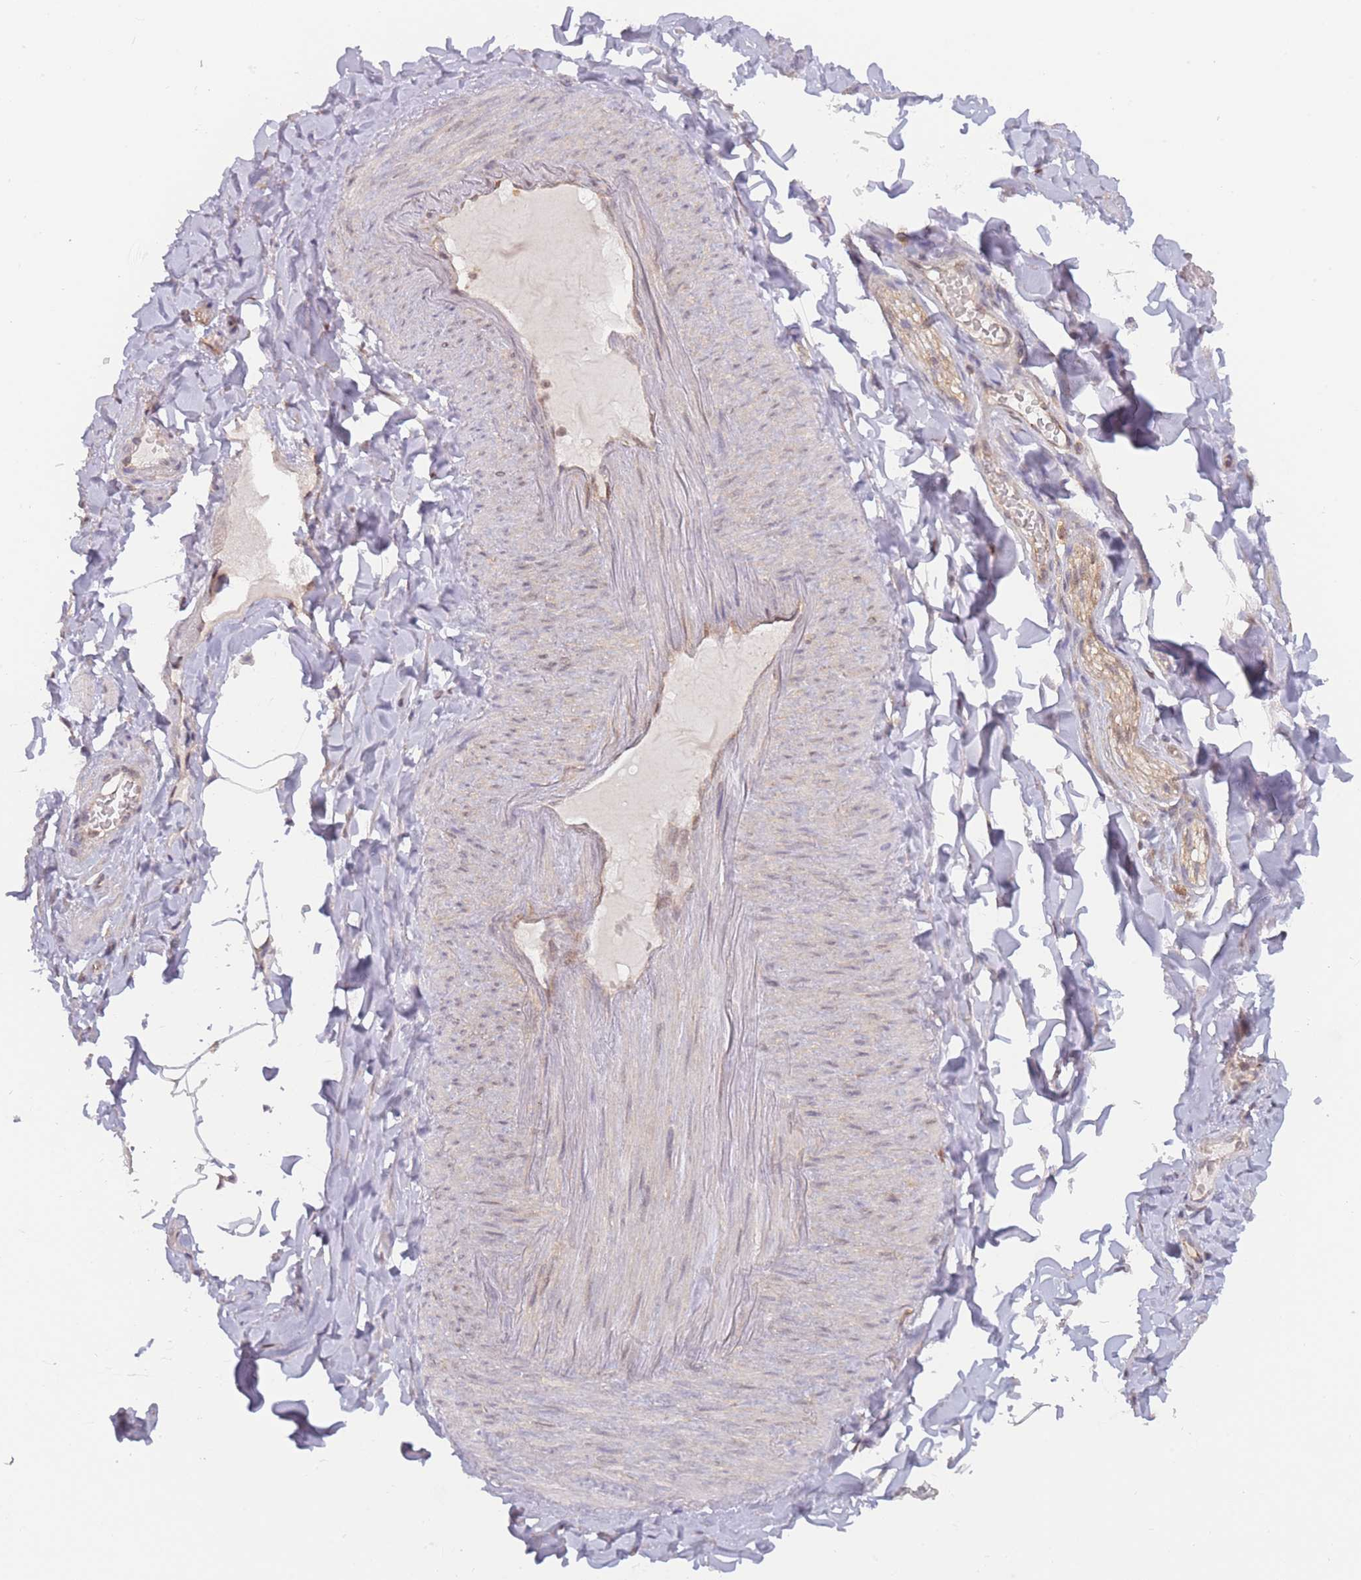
{"staining": {"intensity": "negative", "quantity": "none", "location": "none"}, "tissue": "adipose tissue", "cell_type": "Adipocytes", "image_type": "normal", "snomed": [{"axis": "morphology", "description": "Normal tissue, NOS"}, {"axis": "topography", "description": "Soft tissue"}, {"axis": "topography", "description": "Vascular tissue"}], "caption": "Immunohistochemical staining of normal human adipose tissue reveals no significant staining in adipocytes.", "gene": "MRI1", "patient": {"sex": "male", "age": 54}}